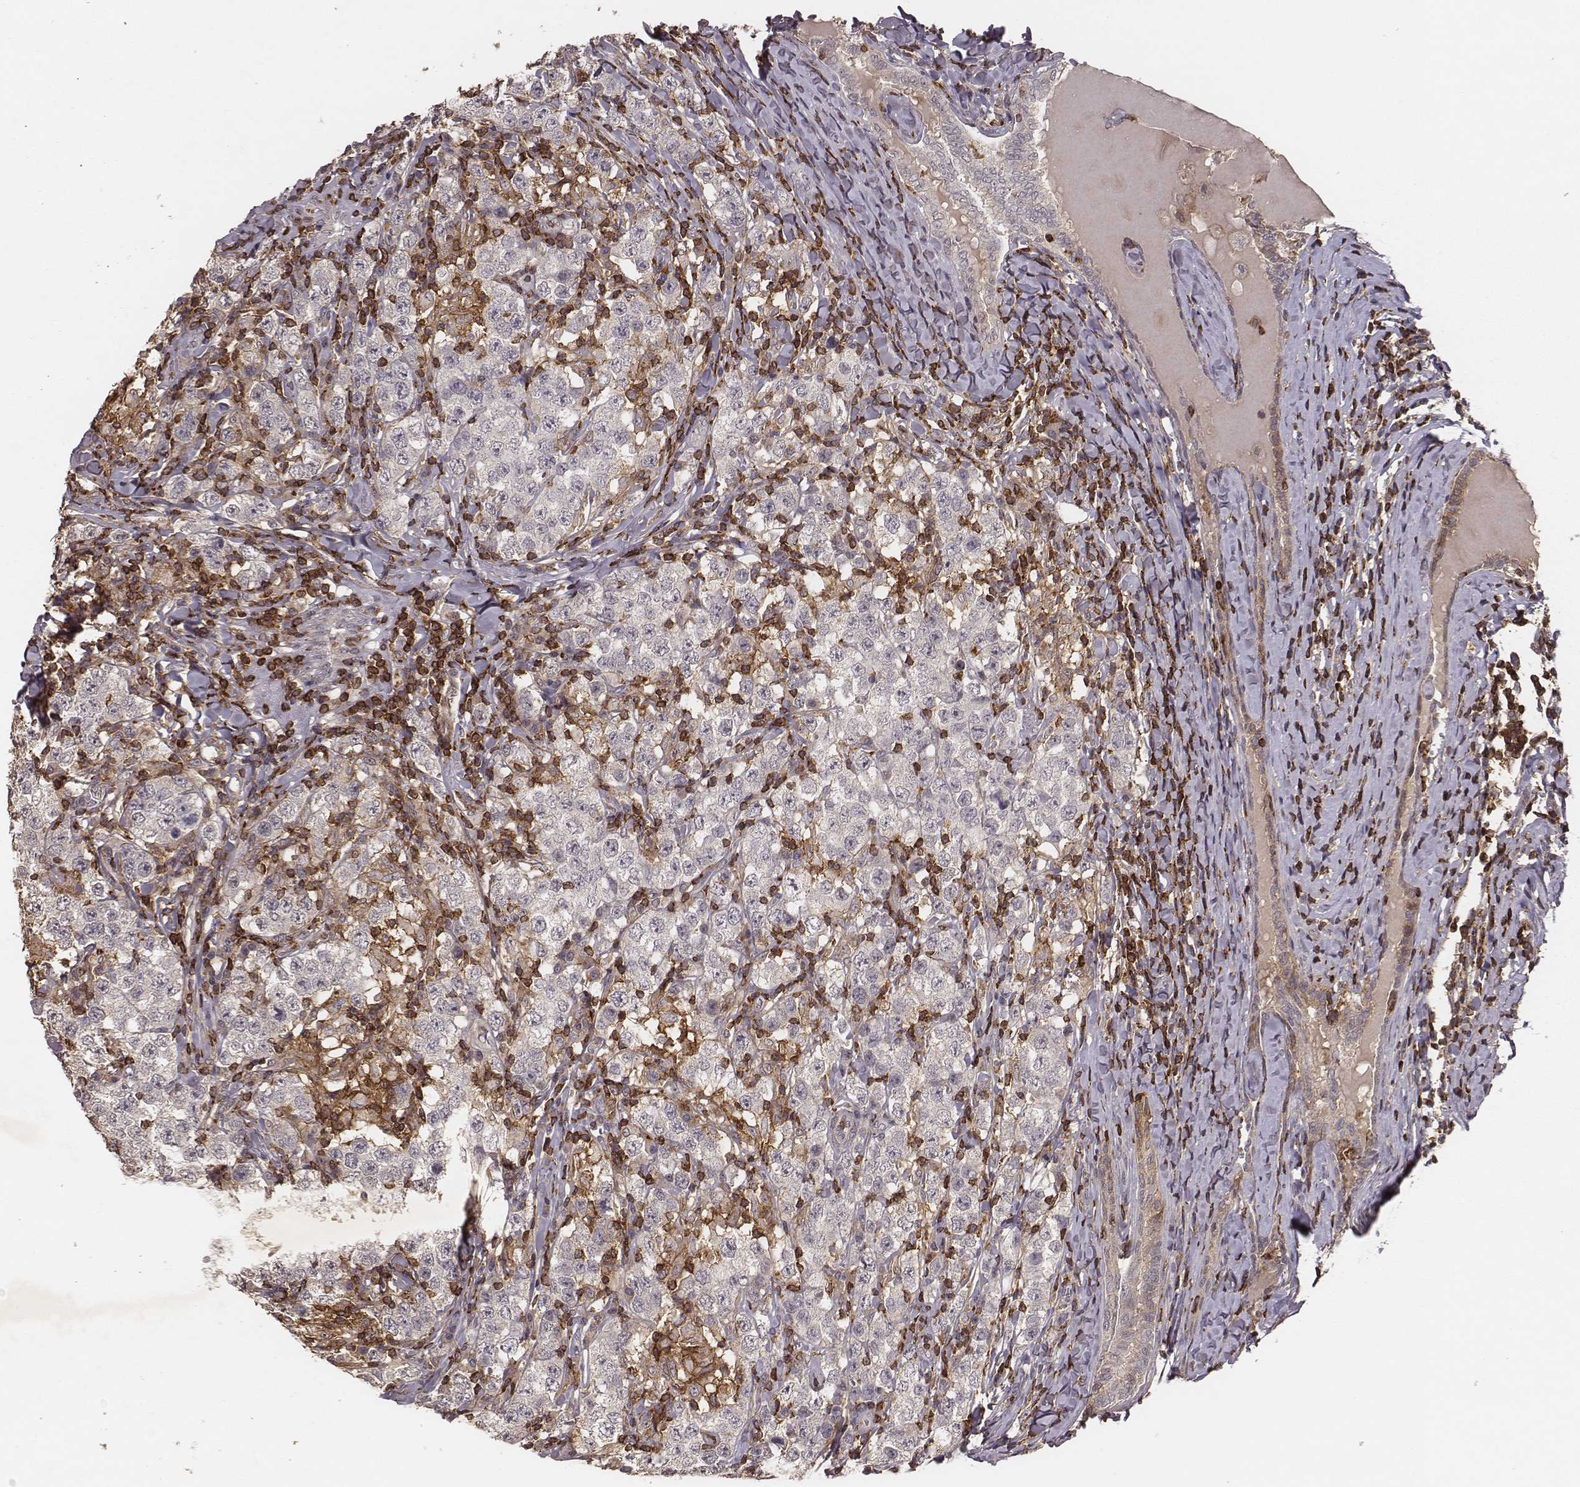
{"staining": {"intensity": "negative", "quantity": "none", "location": "none"}, "tissue": "testis cancer", "cell_type": "Tumor cells", "image_type": "cancer", "snomed": [{"axis": "morphology", "description": "Seminoma, NOS"}, {"axis": "morphology", "description": "Carcinoma, Embryonal, NOS"}, {"axis": "topography", "description": "Testis"}], "caption": "An immunohistochemistry photomicrograph of testis cancer (seminoma) is shown. There is no staining in tumor cells of testis cancer (seminoma).", "gene": "PILRA", "patient": {"sex": "male", "age": 41}}